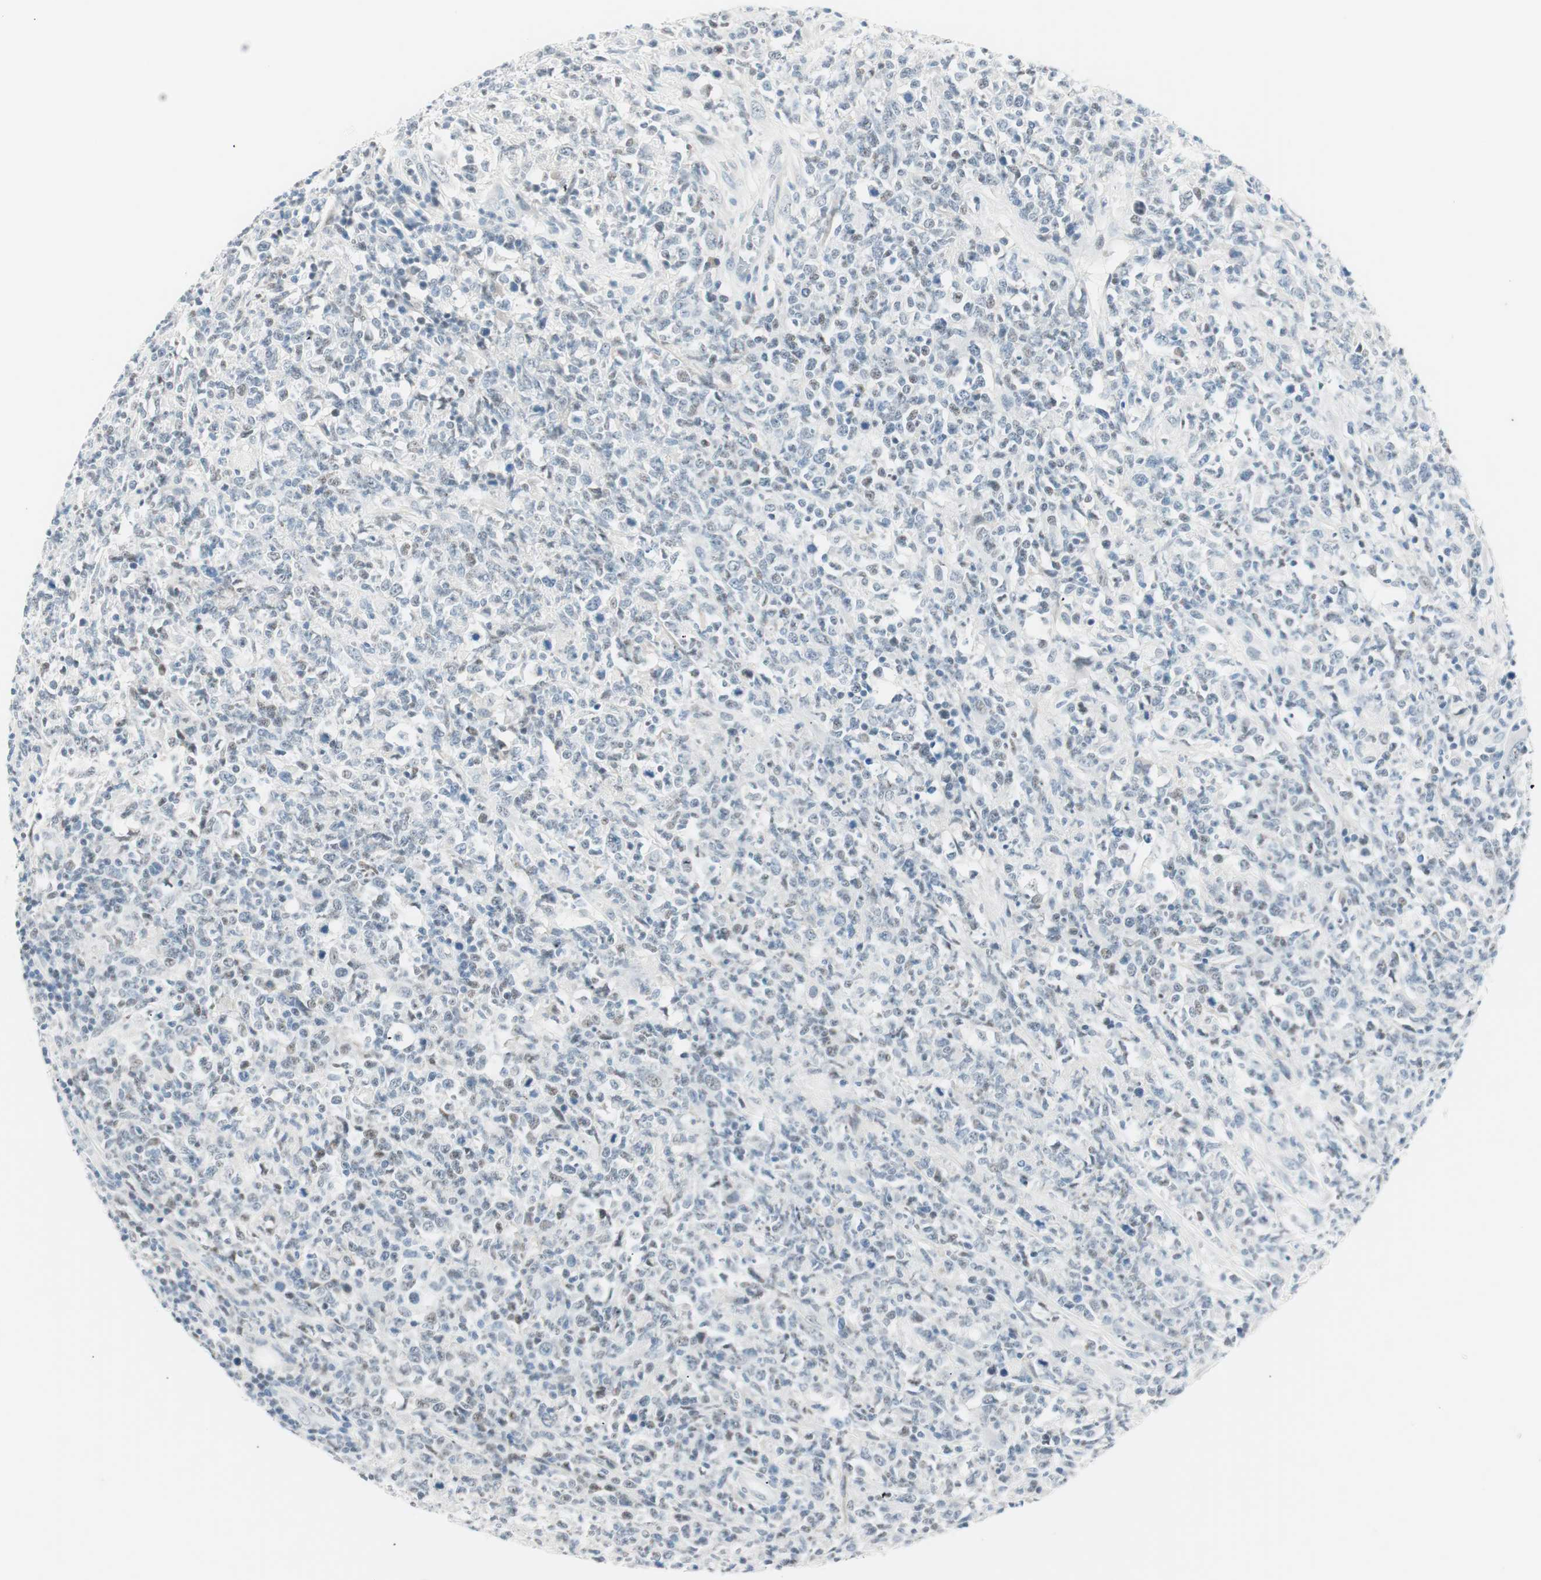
{"staining": {"intensity": "negative", "quantity": "none", "location": "none"}, "tissue": "lymphoma", "cell_type": "Tumor cells", "image_type": "cancer", "snomed": [{"axis": "morphology", "description": "Malignant lymphoma, non-Hodgkin's type, High grade"}, {"axis": "topography", "description": "Lymph node"}], "caption": "DAB (3,3'-diaminobenzidine) immunohistochemical staining of lymphoma shows no significant positivity in tumor cells.", "gene": "HOXB13", "patient": {"sex": "female", "age": 84}}